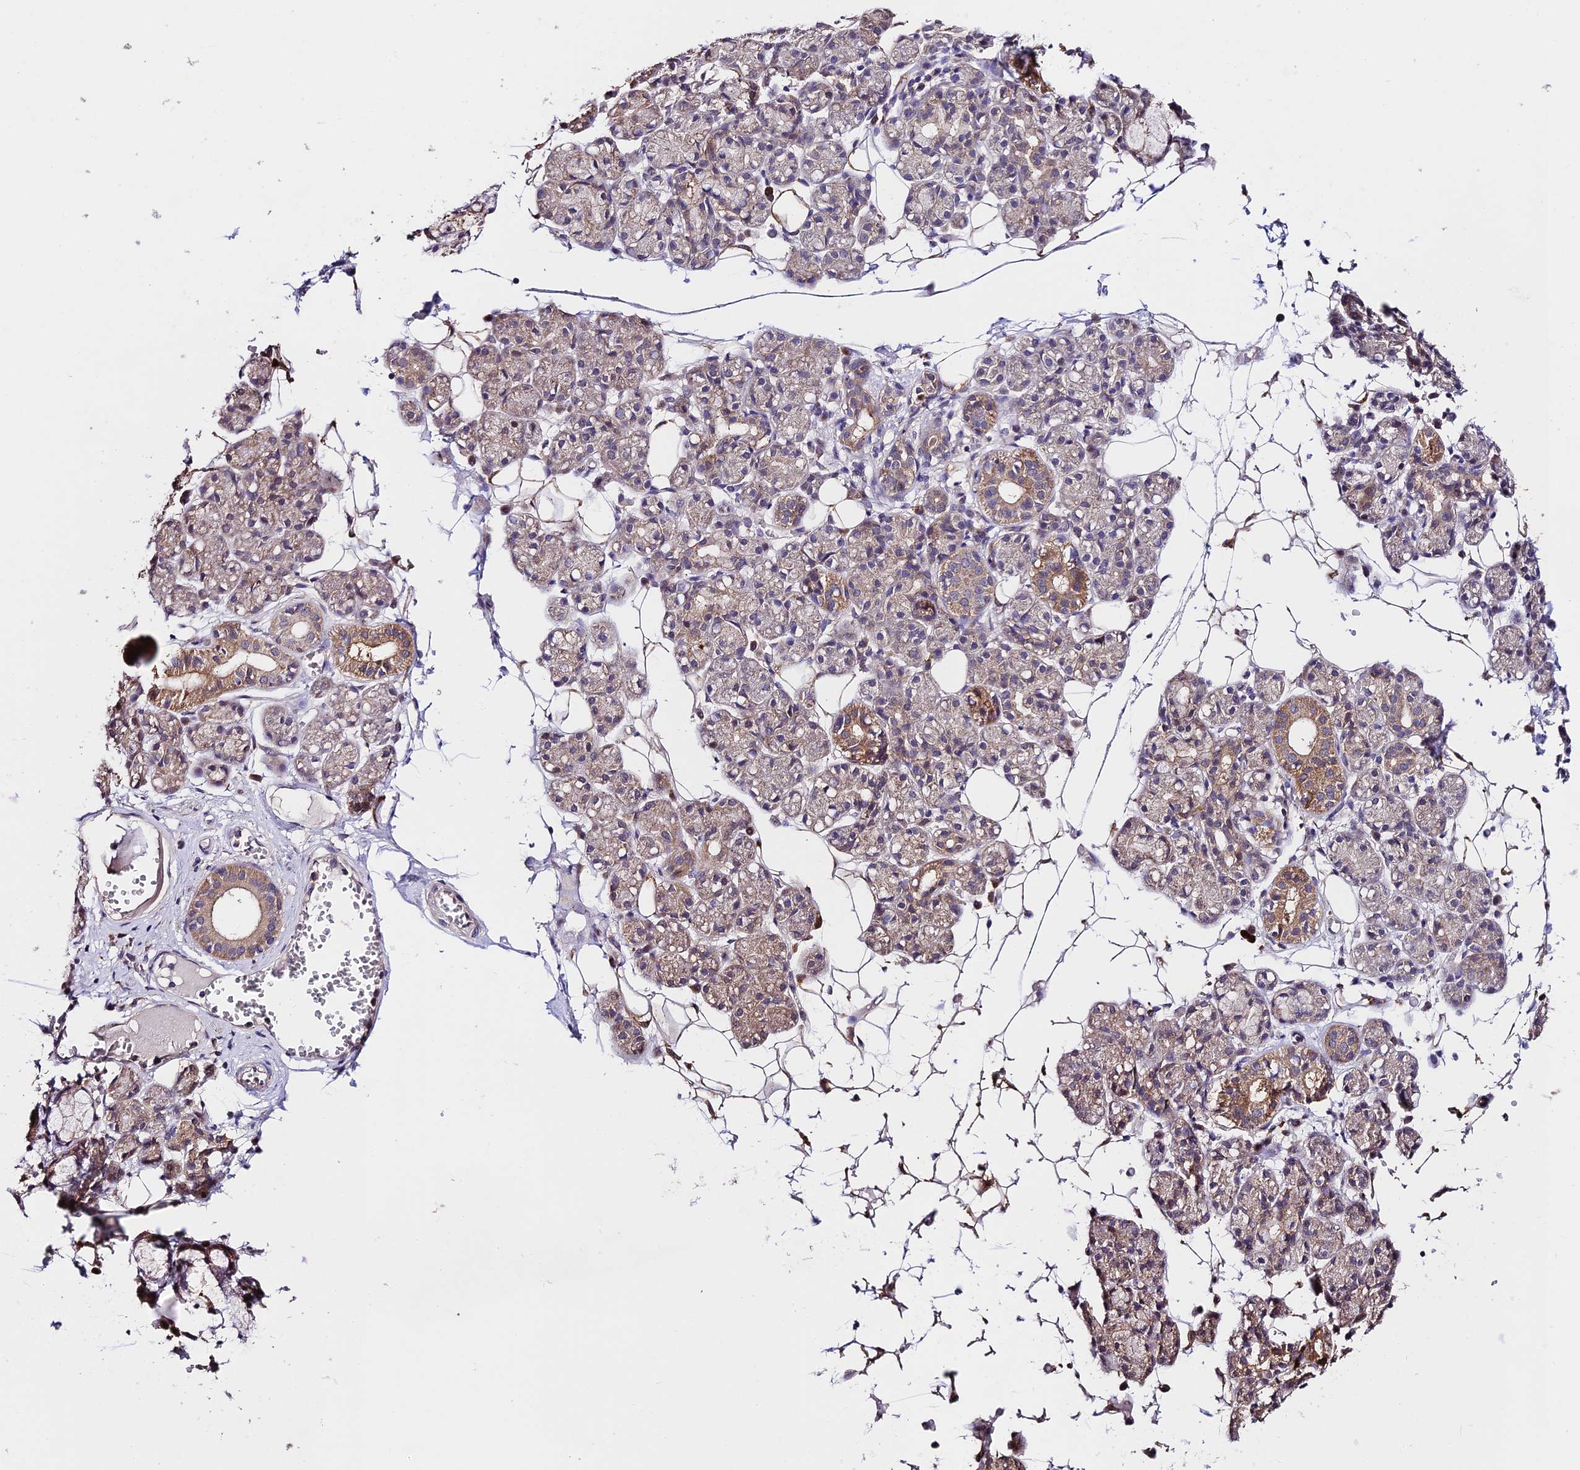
{"staining": {"intensity": "moderate", "quantity": "<25%", "location": "cytoplasmic/membranous"}, "tissue": "salivary gland", "cell_type": "Glandular cells", "image_type": "normal", "snomed": [{"axis": "morphology", "description": "Normal tissue, NOS"}, {"axis": "topography", "description": "Salivary gland"}], "caption": "Glandular cells display moderate cytoplasmic/membranous positivity in approximately <25% of cells in benign salivary gland. The staining was performed using DAB (3,3'-diaminobenzidine), with brown indicating positive protein expression. Nuclei are stained blue with hematoxylin.", "gene": "C3orf20", "patient": {"sex": "male", "age": 63}}